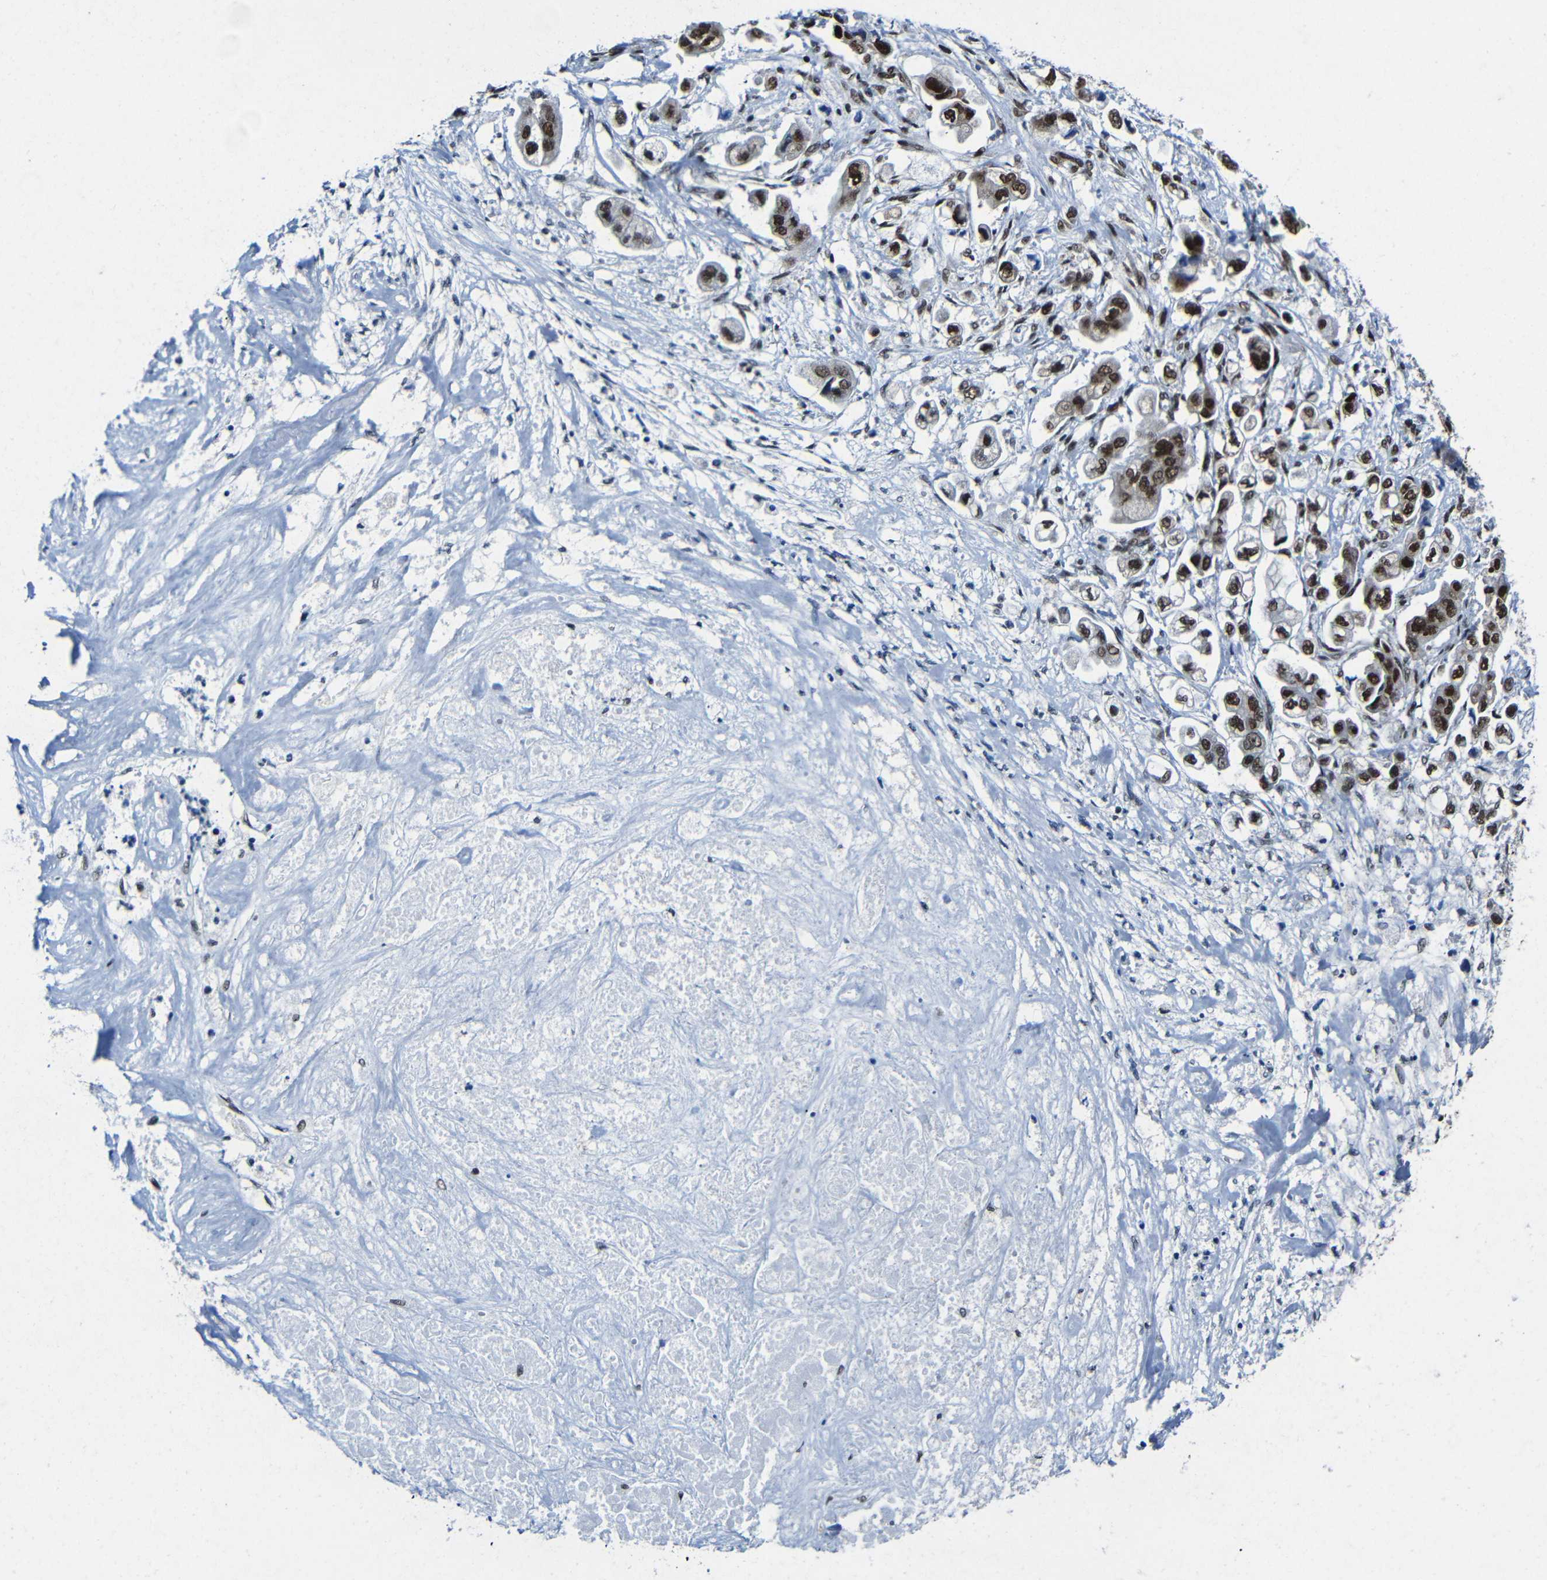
{"staining": {"intensity": "strong", "quantity": ">75%", "location": "cytoplasmic/membranous,nuclear"}, "tissue": "stomach cancer", "cell_type": "Tumor cells", "image_type": "cancer", "snomed": [{"axis": "morphology", "description": "Adenocarcinoma, NOS"}, {"axis": "topography", "description": "Stomach"}], "caption": "Stomach adenocarcinoma tissue exhibits strong cytoplasmic/membranous and nuclear positivity in approximately >75% of tumor cells, visualized by immunohistochemistry. The protein of interest is stained brown, and the nuclei are stained in blue (DAB (3,3'-diaminobenzidine) IHC with brightfield microscopy, high magnification).", "gene": "PTBP1", "patient": {"sex": "male", "age": 62}}